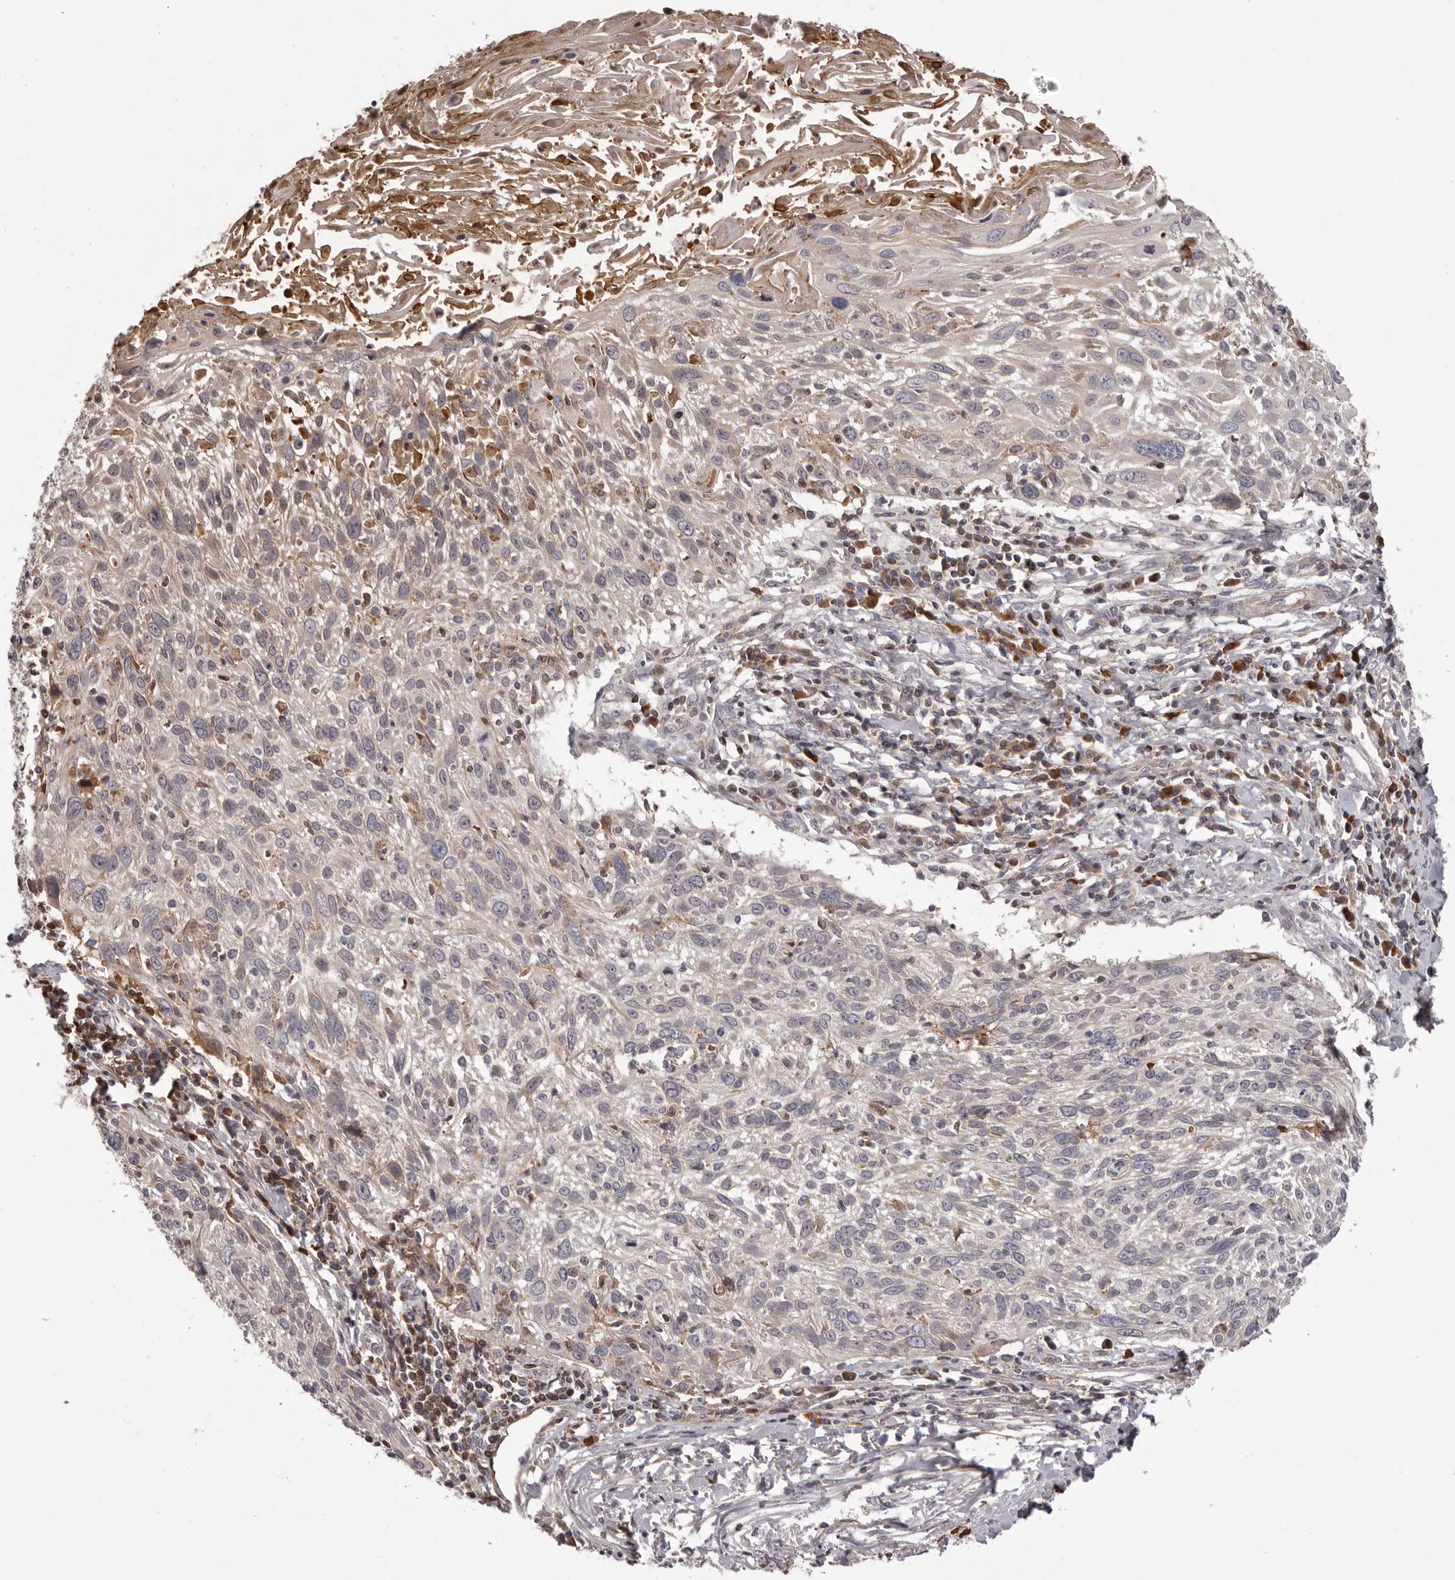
{"staining": {"intensity": "weak", "quantity": "<25%", "location": "cytoplasmic/membranous"}, "tissue": "cervical cancer", "cell_type": "Tumor cells", "image_type": "cancer", "snomed": [{"axis": "morphology", "description": "Squamous cell carcinoma, NOS"}, {"axis": "topography", "description": "Cervix"}], "caption": "Image shows no protein expression in tumor cells of cervical cancer (squamous cell carcinoma) tissue.", "gene": "OTUD3", "patient": {"sex": "female", "age": 51}}